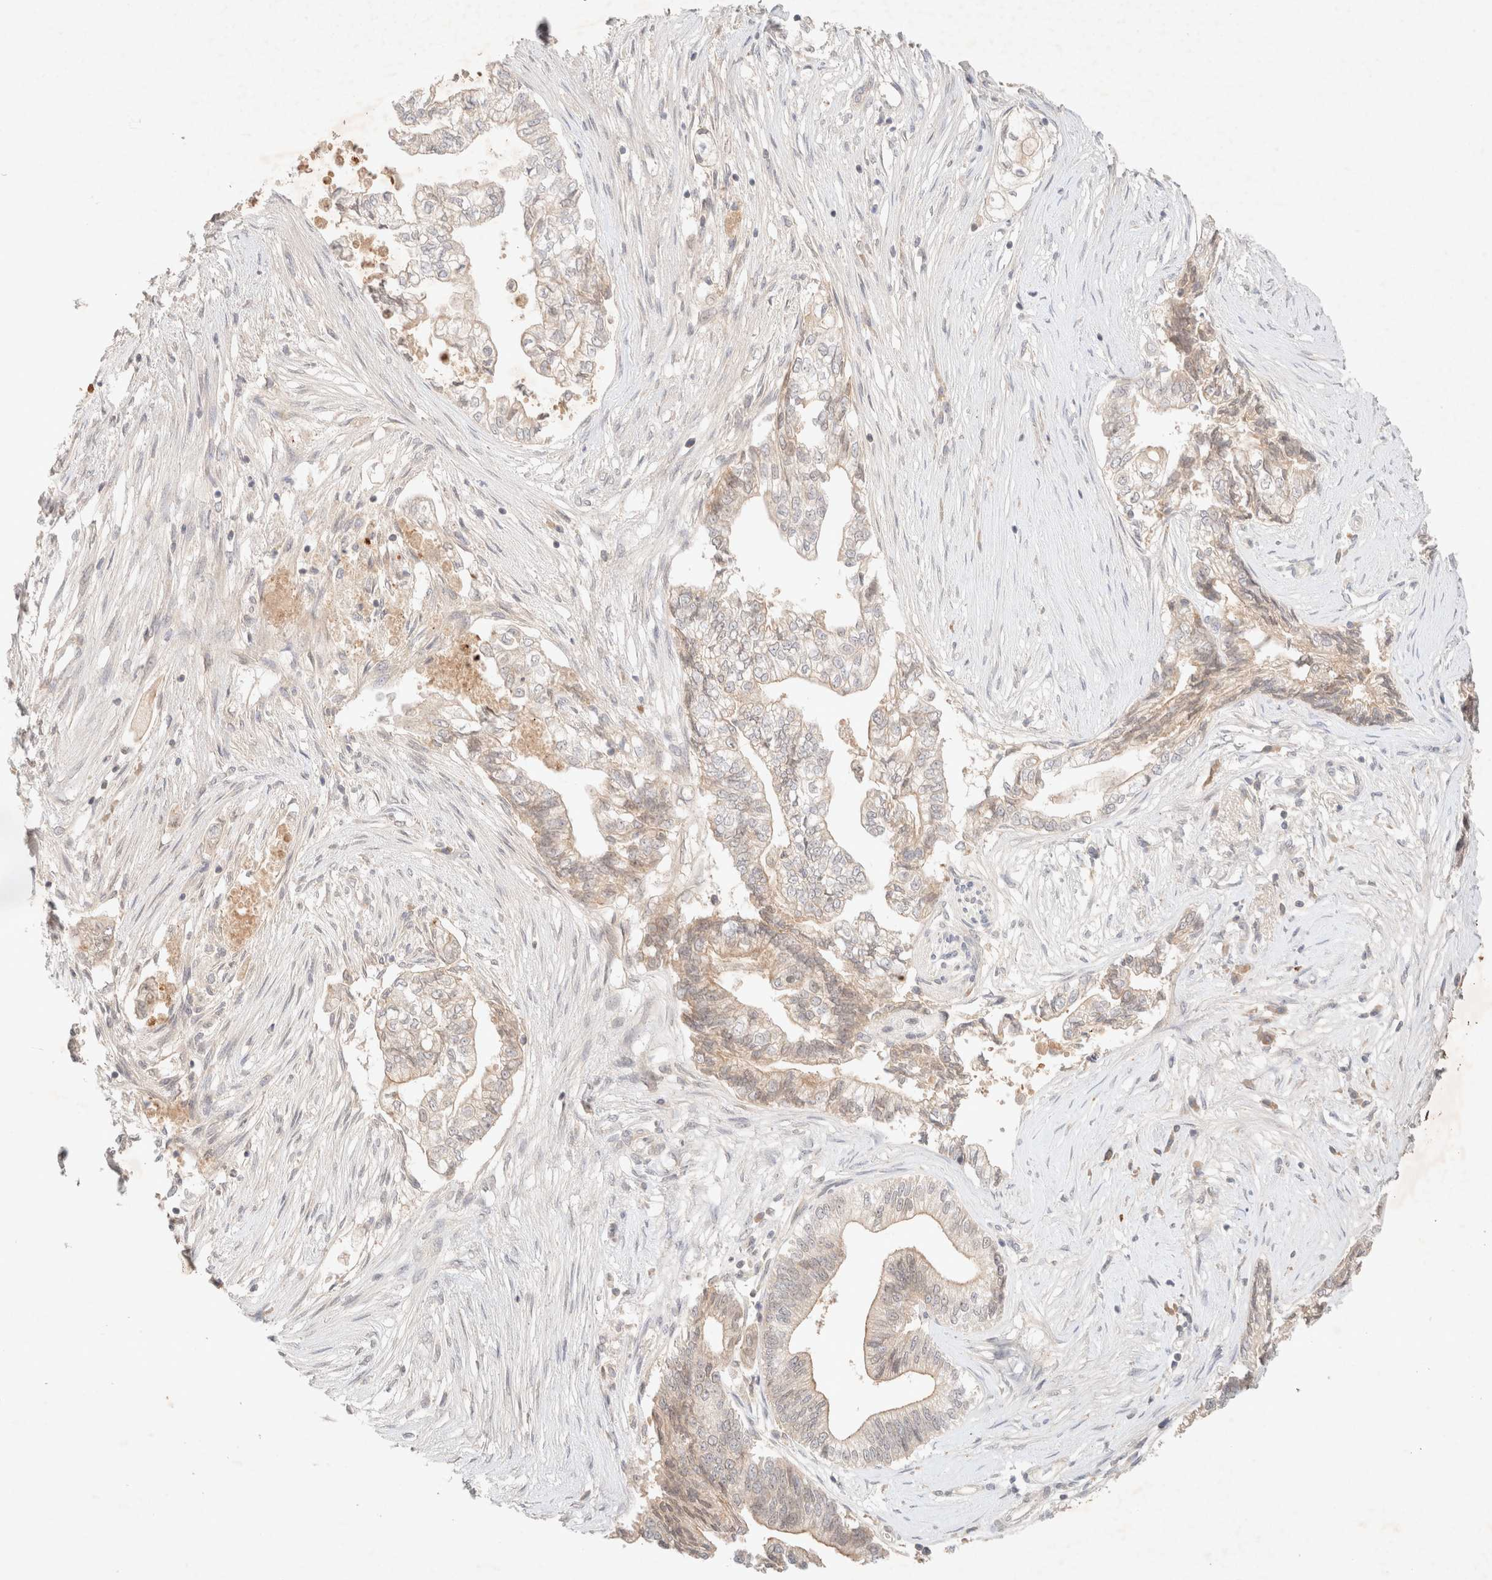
{"staining": {"intensity": "weak", "quantity": "<25%", "location": "cytoplasmic/membranous"}, "tissue": "pancreatic cancer", "cell_type": "Tumor cells", "image_type": "cancer", "snomed": [{"axis": "morphology", "description": "Adenocarcinoma, NOS"}, {"axis": "topography", "description": "Pancreas"}], "caption": "Adenocarcinoma (pancreatic) was stained to show a protein in brown. There is no significant expression in tumor cells. The staining was performed using DAB to visualize the protein expression in brown, while the nuclei were stained in blue with hematoxylin (Magnification: 20x).", "gene": "SARM1", "patient": {"sex": "male", "age": 72}}